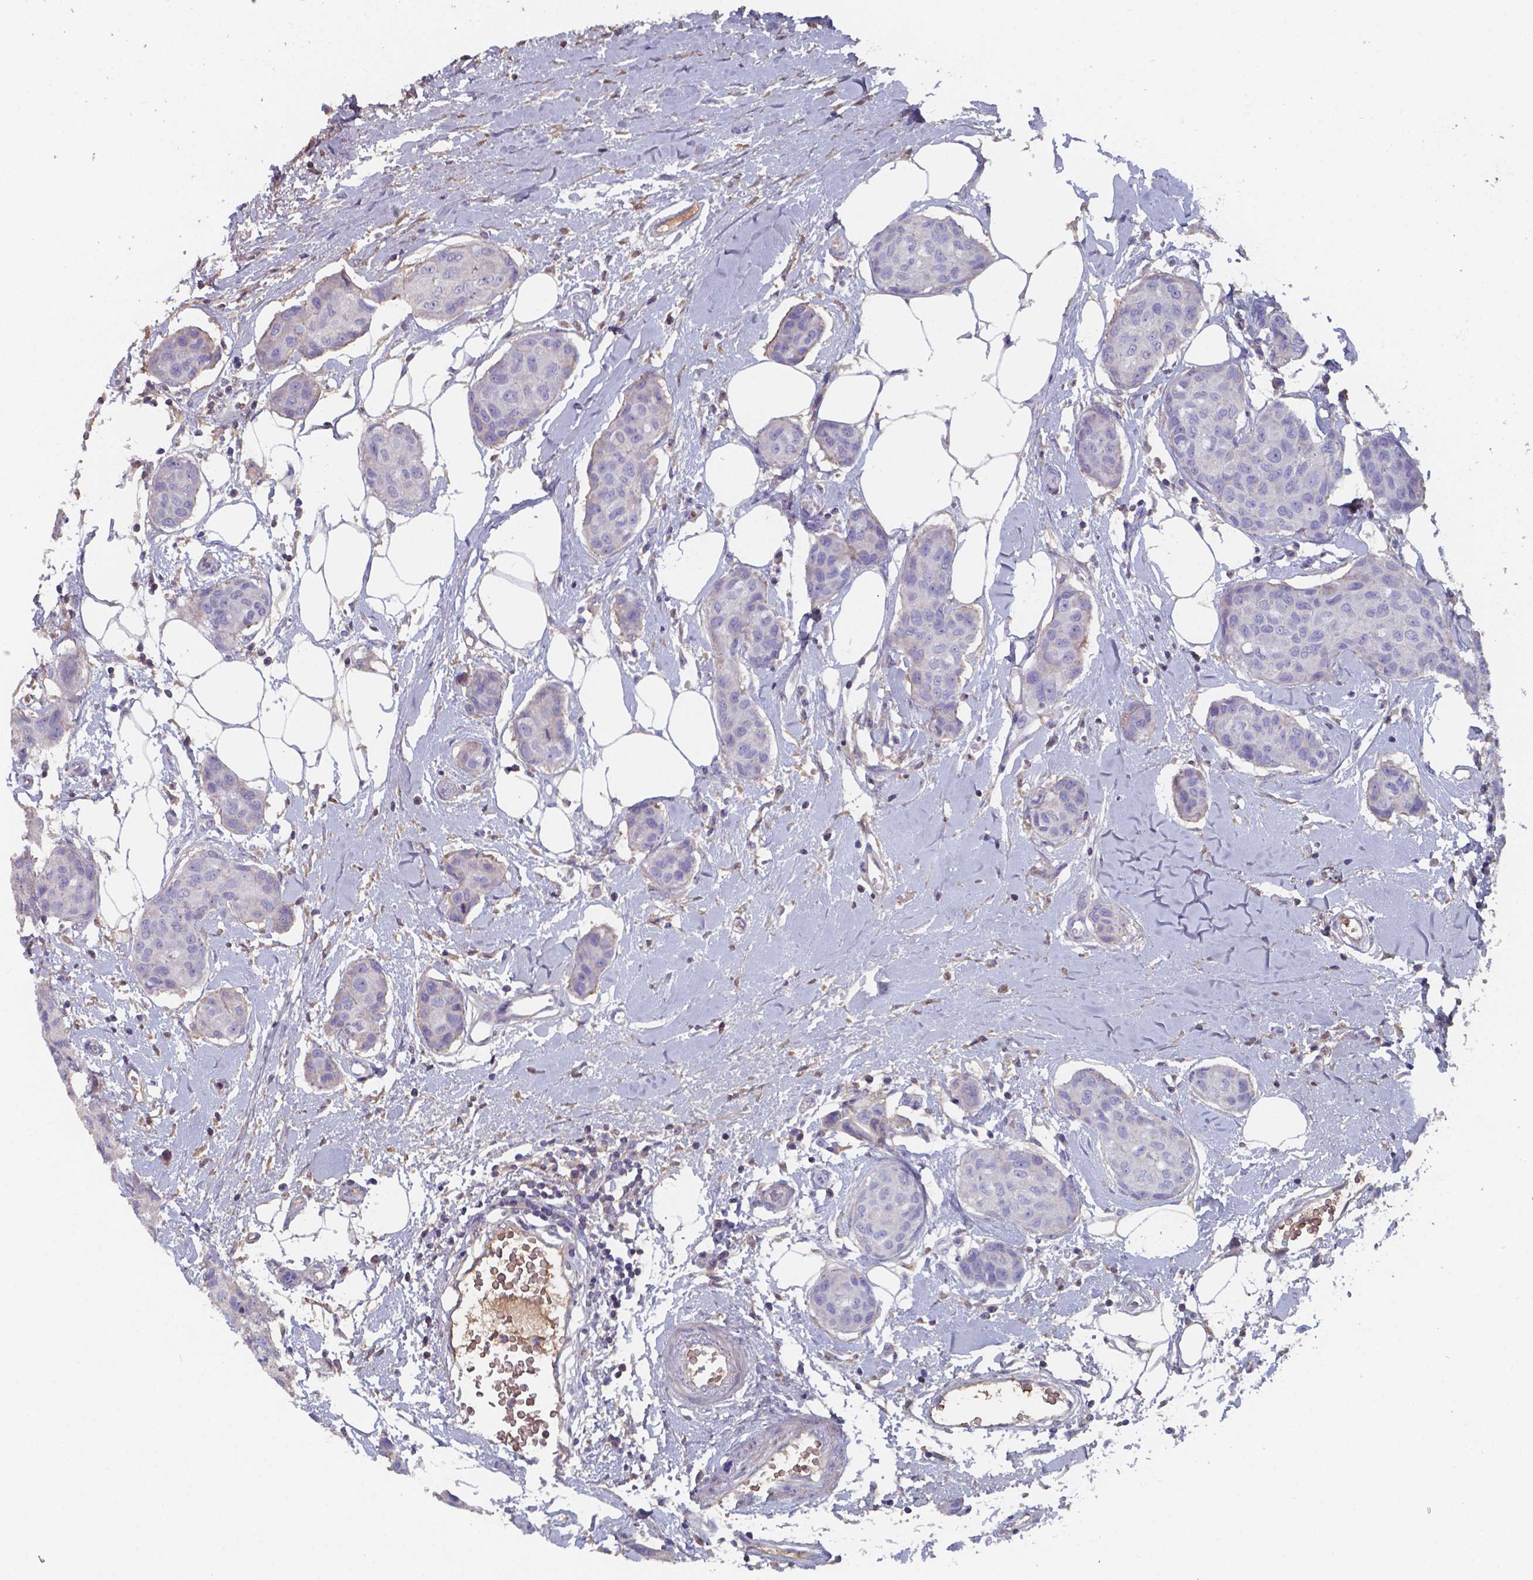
{"staining": {"intensity": "negative", "quantity": "none", "location": "none"}, "tissue": "breast cancer", "cell_type": "Tumor cells", "image_type": "cancer", "snomed": [{"axis": "morphology", "description": "Duct carcinoma"}, {"axis": "topography", "description": "Breast"}], "caption": "Immunohistochemical staining of intraductal carcinoma (breast) shows no significant positivity in tumor cells.", "gene": "BTBD17", "patient": {"sex": "female", "age": 80}}